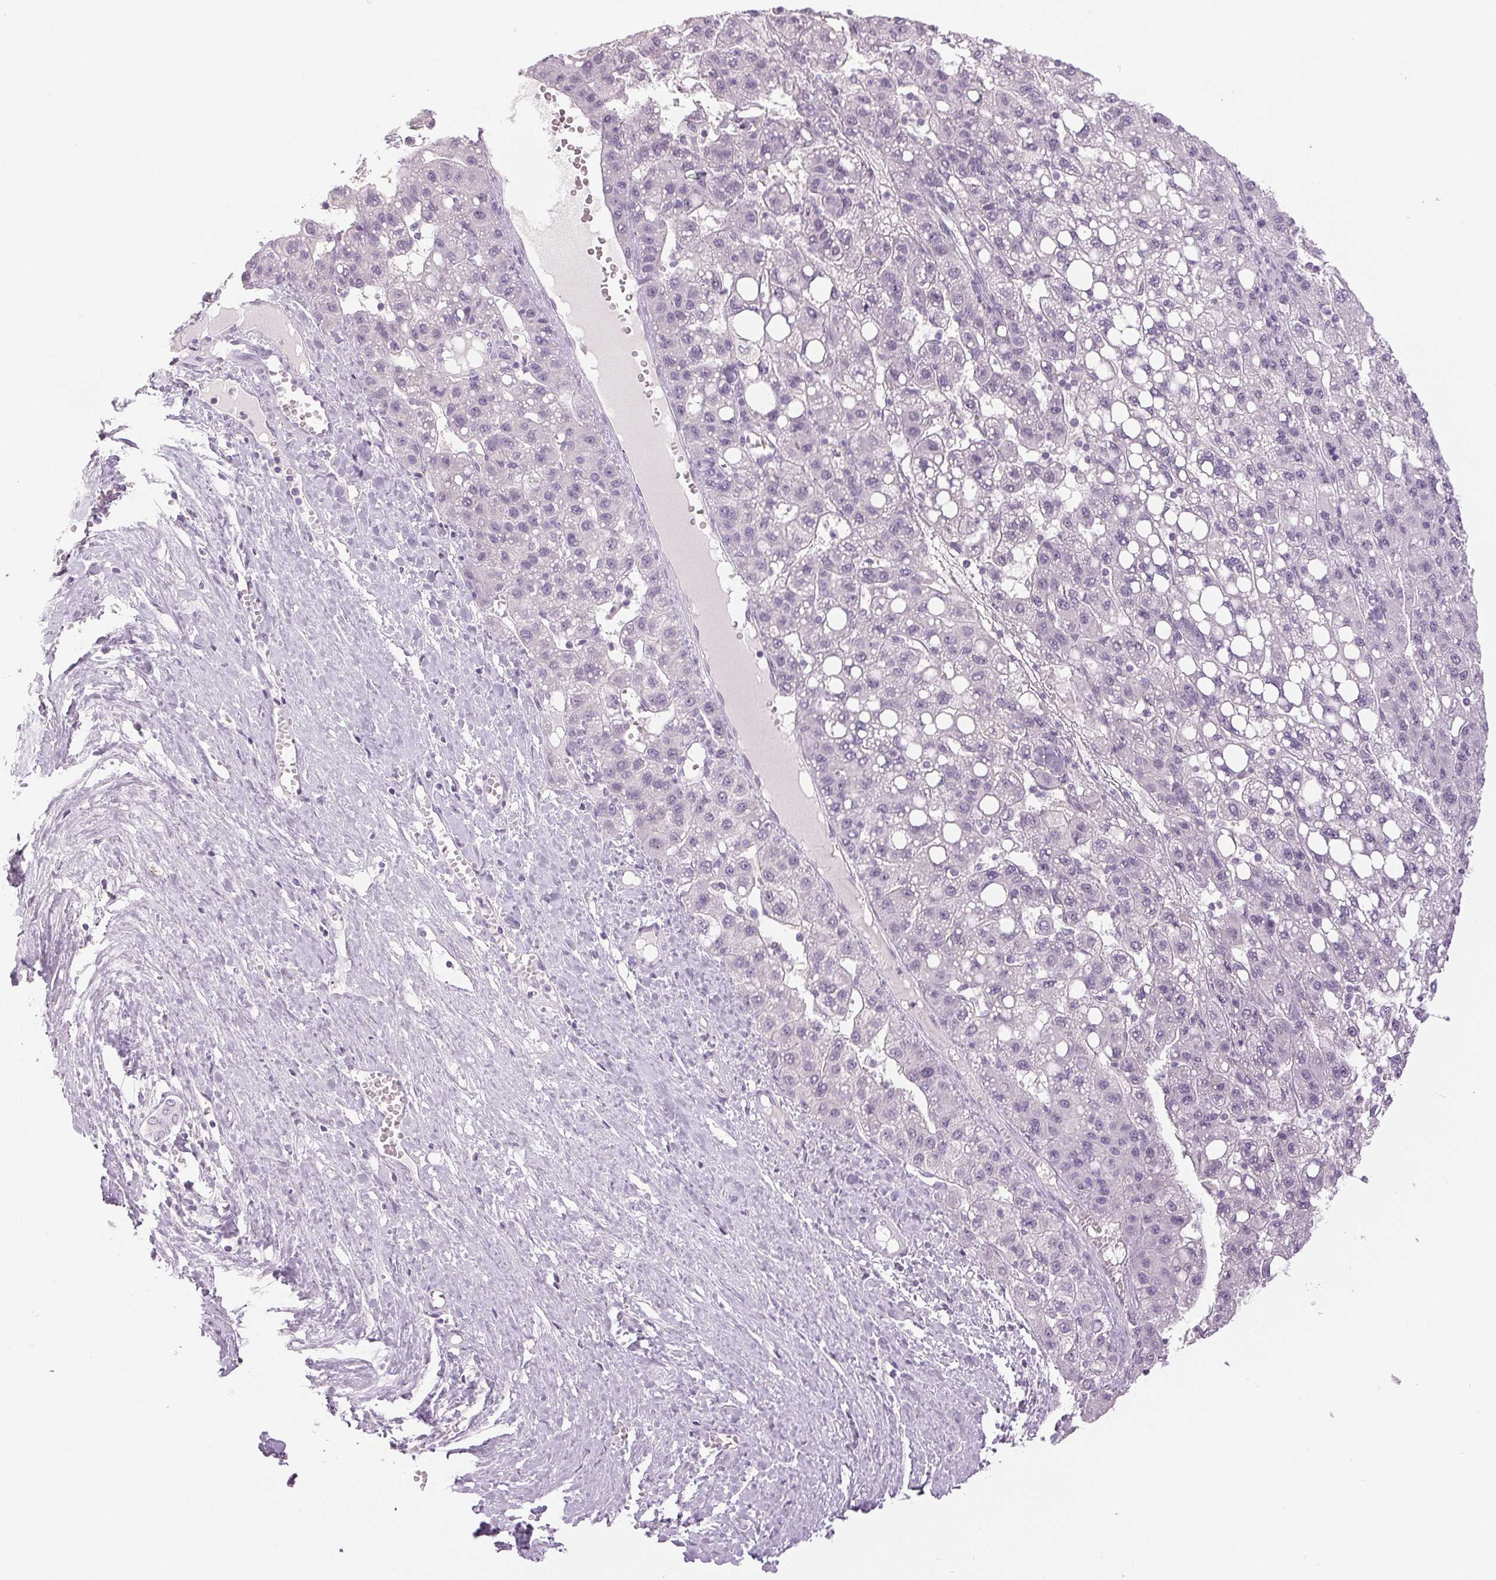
{"staining": {"intensity": "negative", "quantity": "none", "location": "none"}, "tissue": "liver cancer", "cell_type": "Tumor cells", "image_type": "cancer", "snomed": [{"axis": "morphology", "description": "Carcinoma, Hepatocellular, NOS"}, {"axis": "topography", "description": "Liver"}], "caption": "DAB (3,3'-diaminobenzidine) immunohistochemical staining of liver cancer (hepatocellular carcinoma) reveals no significant staining in tumor cells.", "gene": "DNAJC6", "patient": {"sex": "female", "age": 82}}